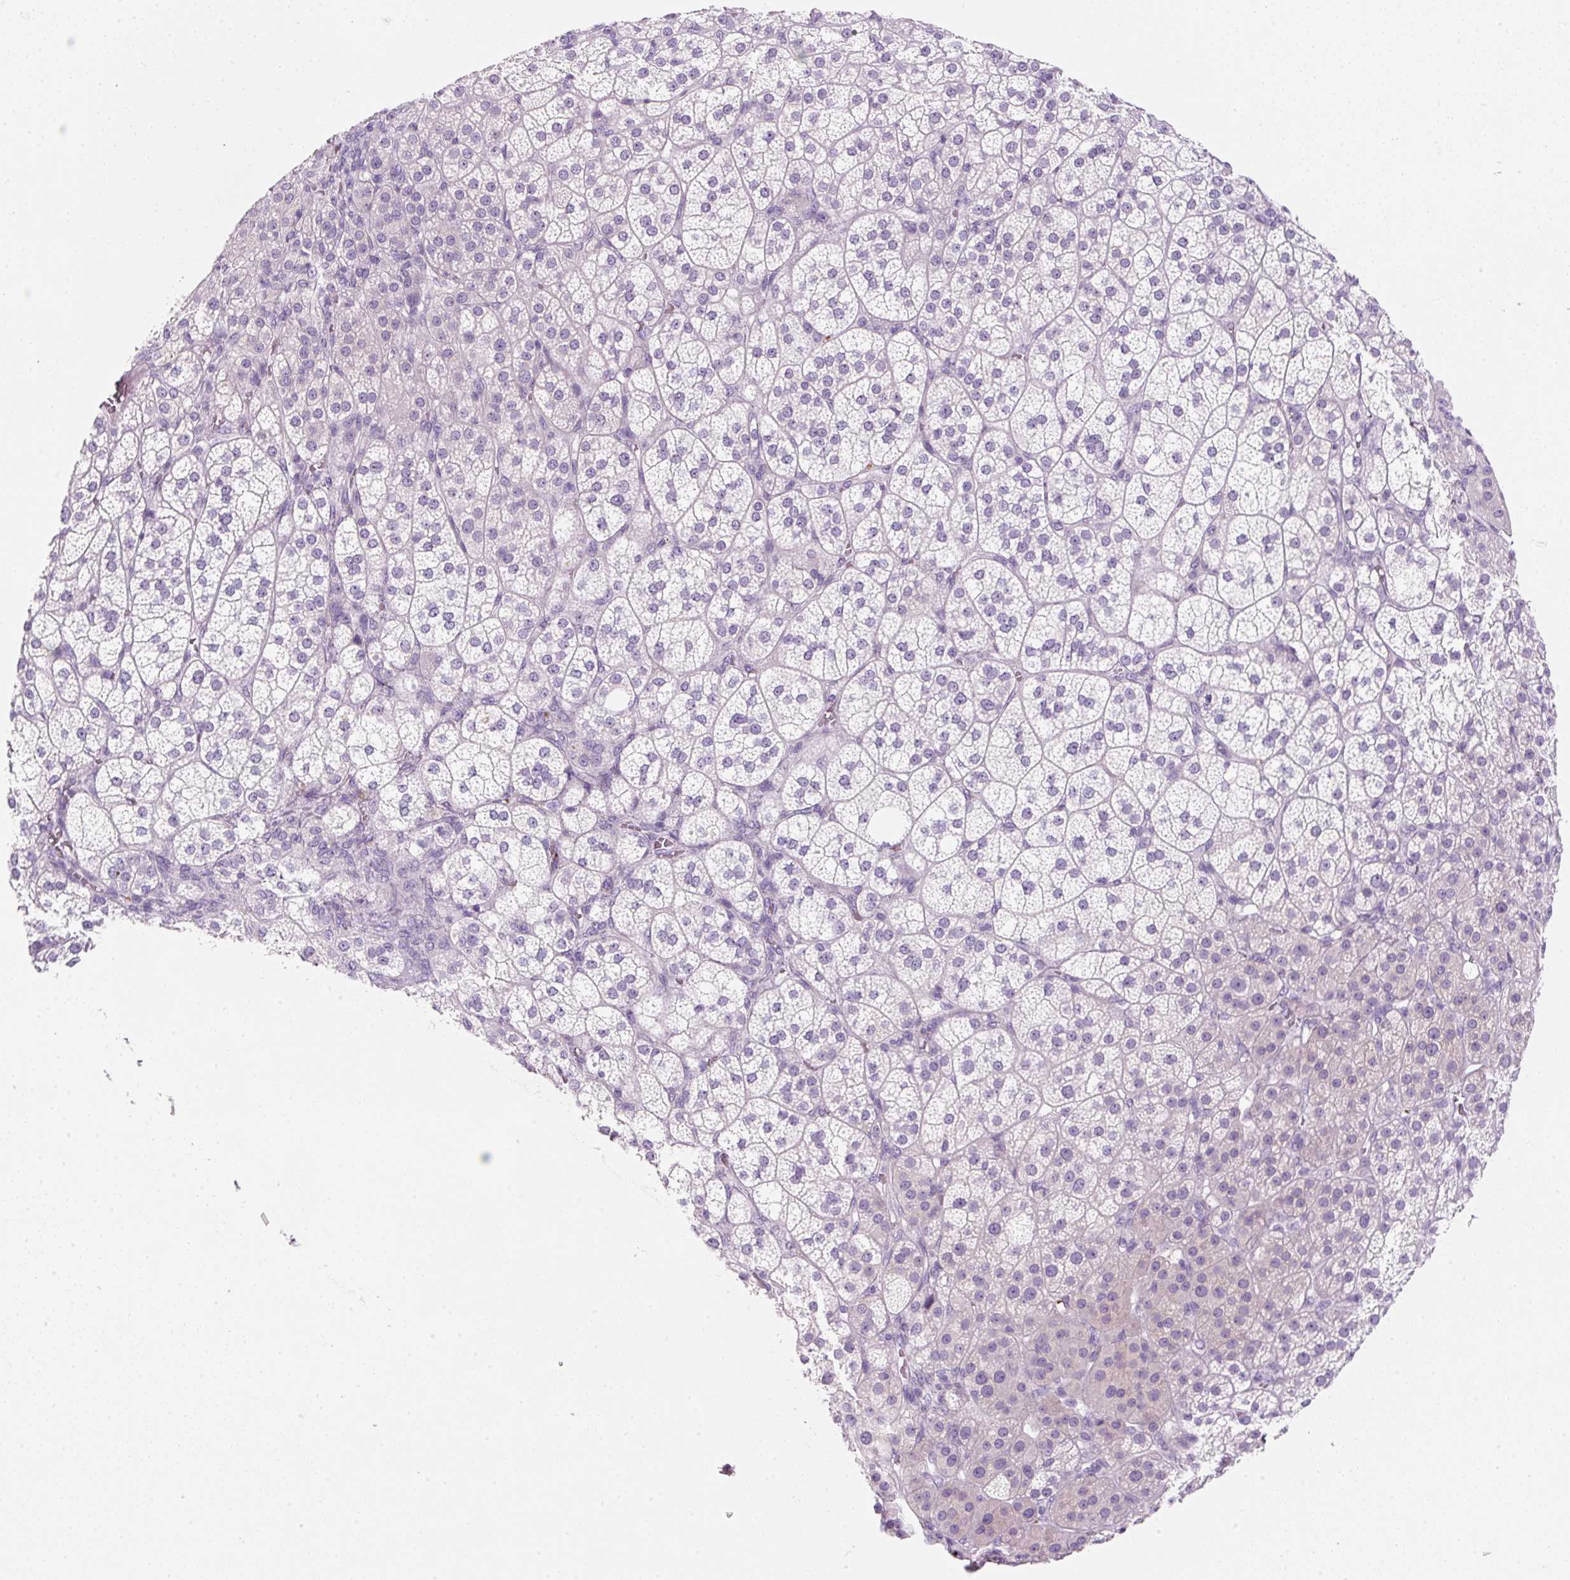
{"staining": {"intensity": "weak", "quantity": "25%-75%", "location": "cytoplasmic/membranous"}, "tissue": "adrenal gland", "cell_type": "Glandular cells", "image_type": "normal", "snomed": [{"axis": "morphology", "description": "Normal tissue, NOS"}, {"axis": "topography", "description": "Adrenal gland"}], "caption": "Protein analysis of benign adrenal gland shows weak cytoplasmic/membranous staining in about 25%-75% of glandular cells.", "gene": "ENSG00000288796", "patient": {"sex": "female", "age": 60}}